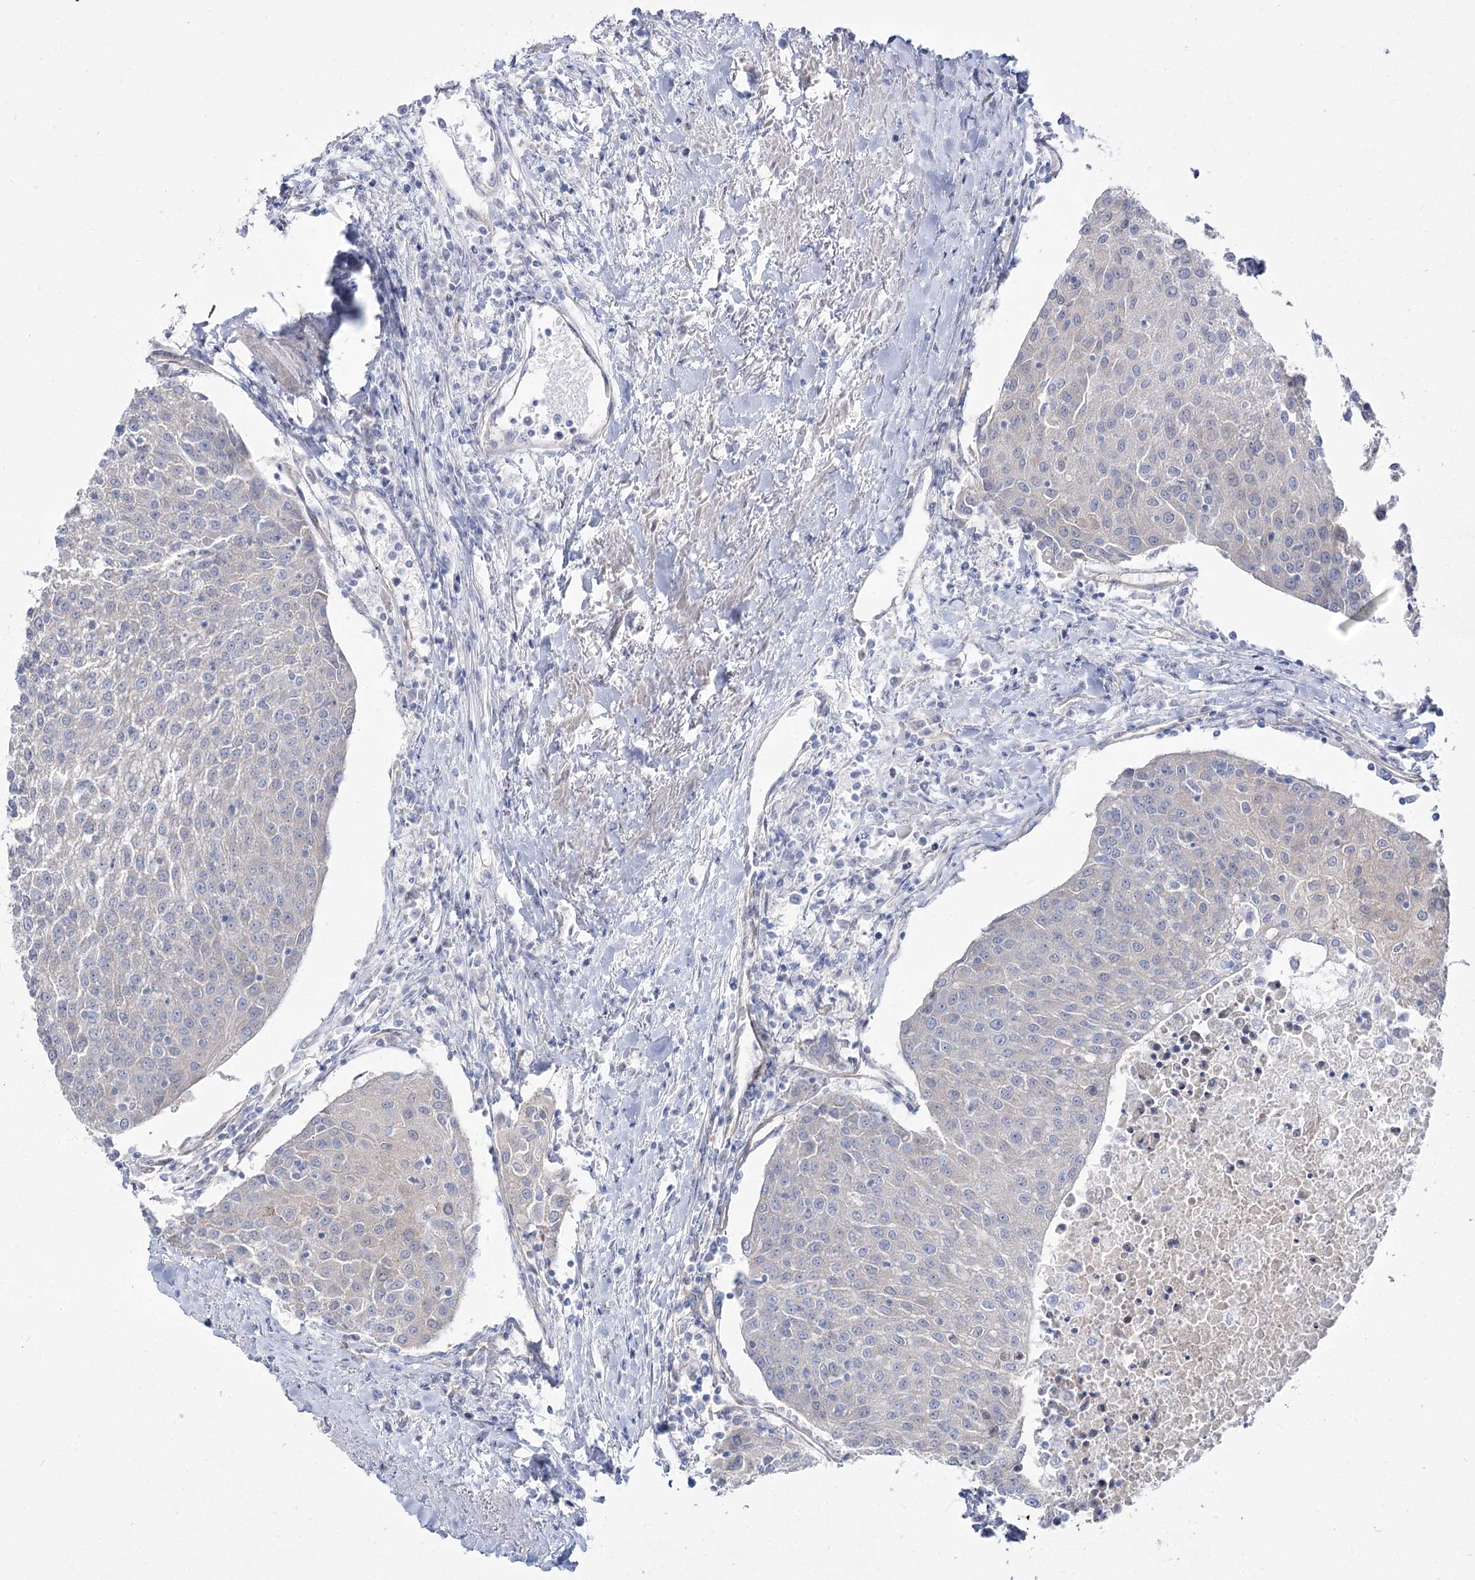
{"staining": {"intensity": "negative", "quantity": "none", "location": "none"}, "tissue": "urothelial cancer", "cell_type": "Tumor cells", "image_type": "cancer", "snomed": [{"axis": "morphology", "description": "Urothelial carcinoma, High grade"}, {"axis": "topography", "description": "Urinary bladder"}], "caption": "Immunohistochemistry of human urothelial carcinoma (high-grade) displays no expression in tumor cells. (Brightfield microscopy of DAB (3,3'-diaminobenzidine) immunohistochemistry at high magnification).", "gene": "SUOX", "patient": {"sex": "female", "age": 85}}